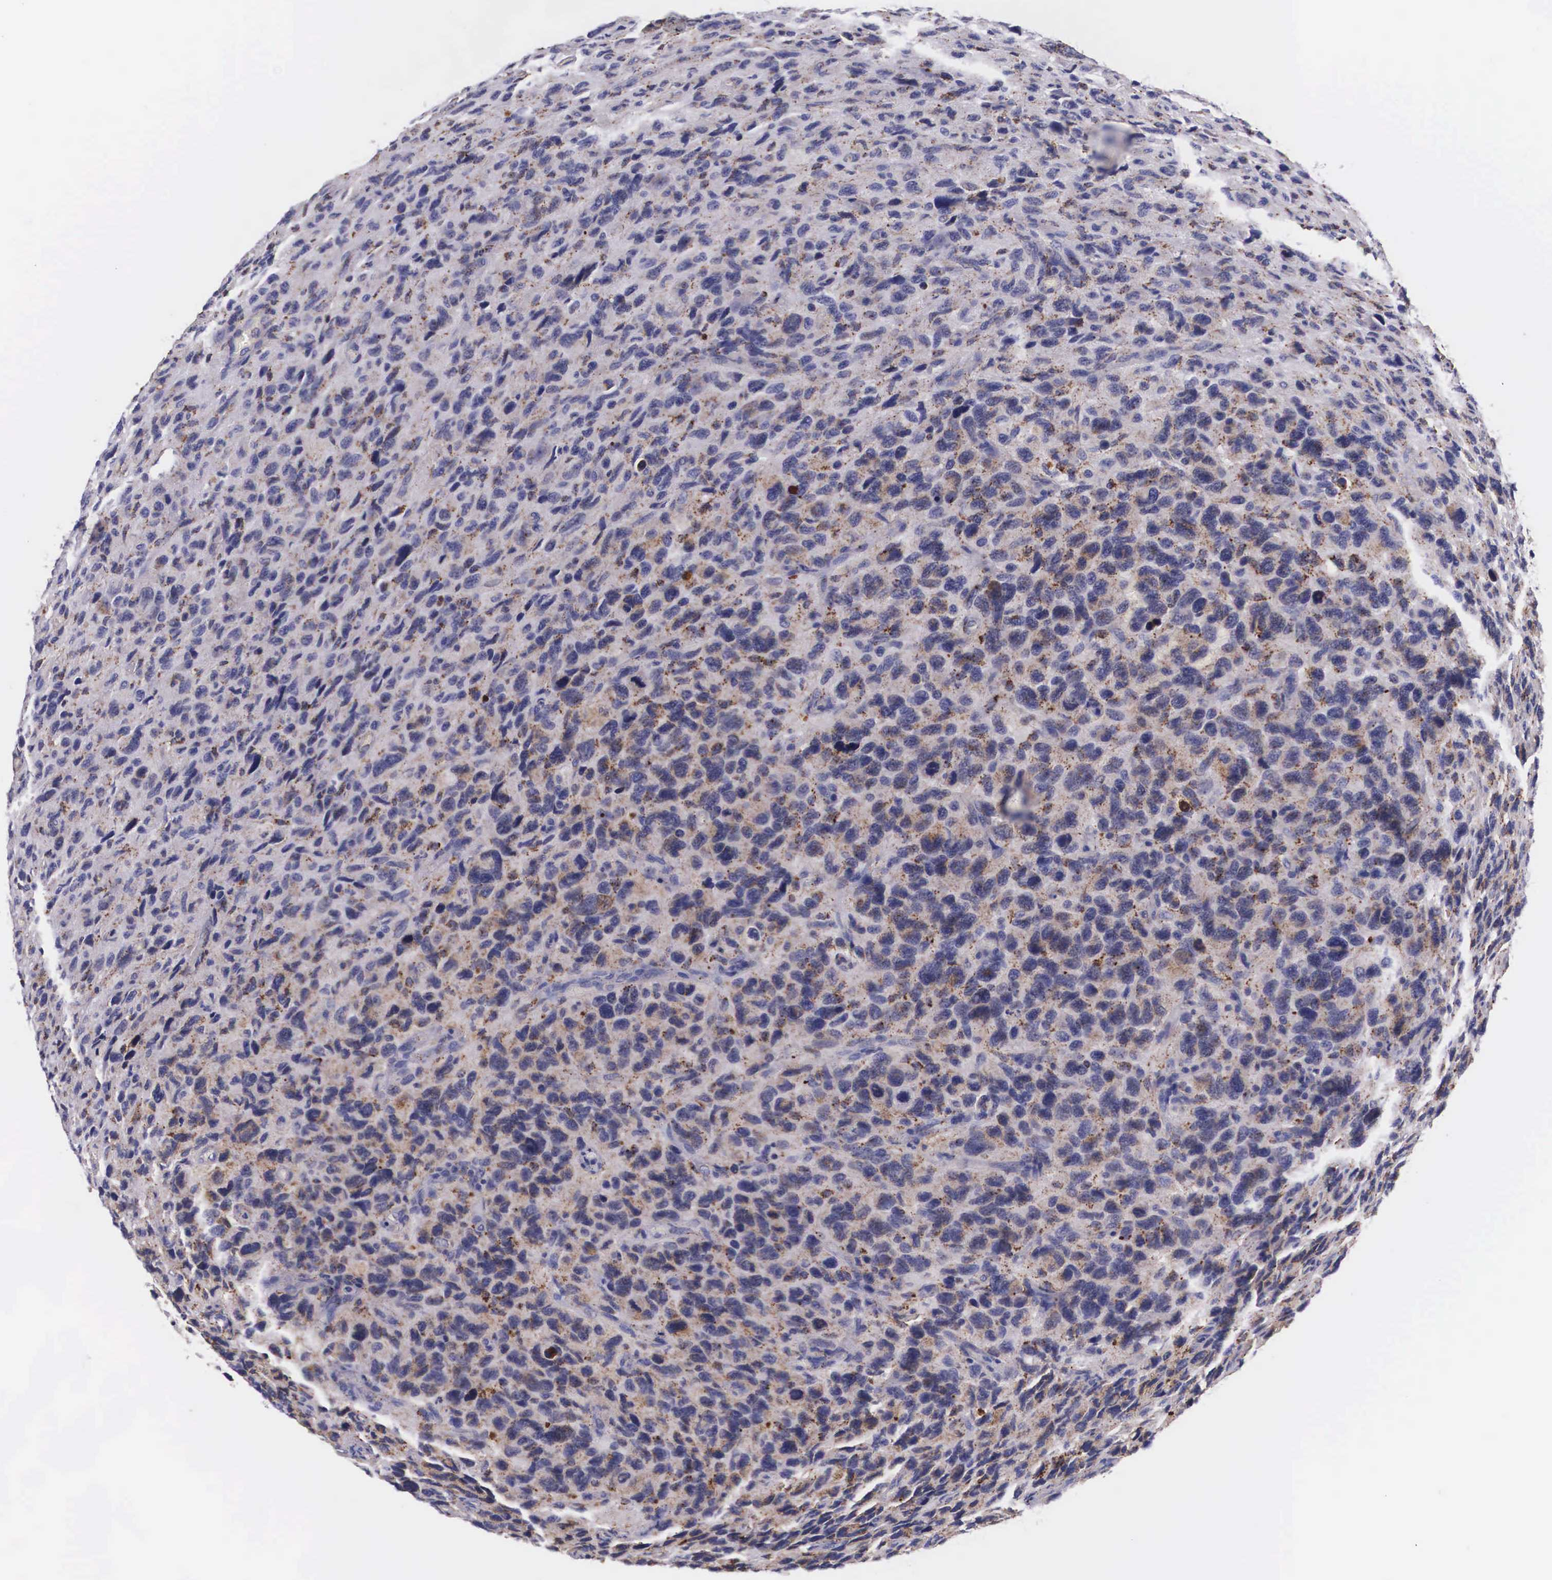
{"staining": {"intensity": "weak", "quantity": "25%-75%", "location": "cytoplasmic/membranous"}, "tissue": "glioma", "cell_type": "Tumor cells", "image_type": "cancer", "snomed": [{"axis": "morphology", "description": "Glioma, malignant, High grade"}, {"axis": "topography", "description": "Brain"}], "caption": "This micrograph demonstrates malignant glioma (high-grade) stained with IHC to label a protein in brown. The cytoplasmic/membranous of tumor cells show weak positivity for the protein. Nuclei are counter-stained blue.", "gene": "NAGA", "patient": {"sex": "female", "age": 60}}